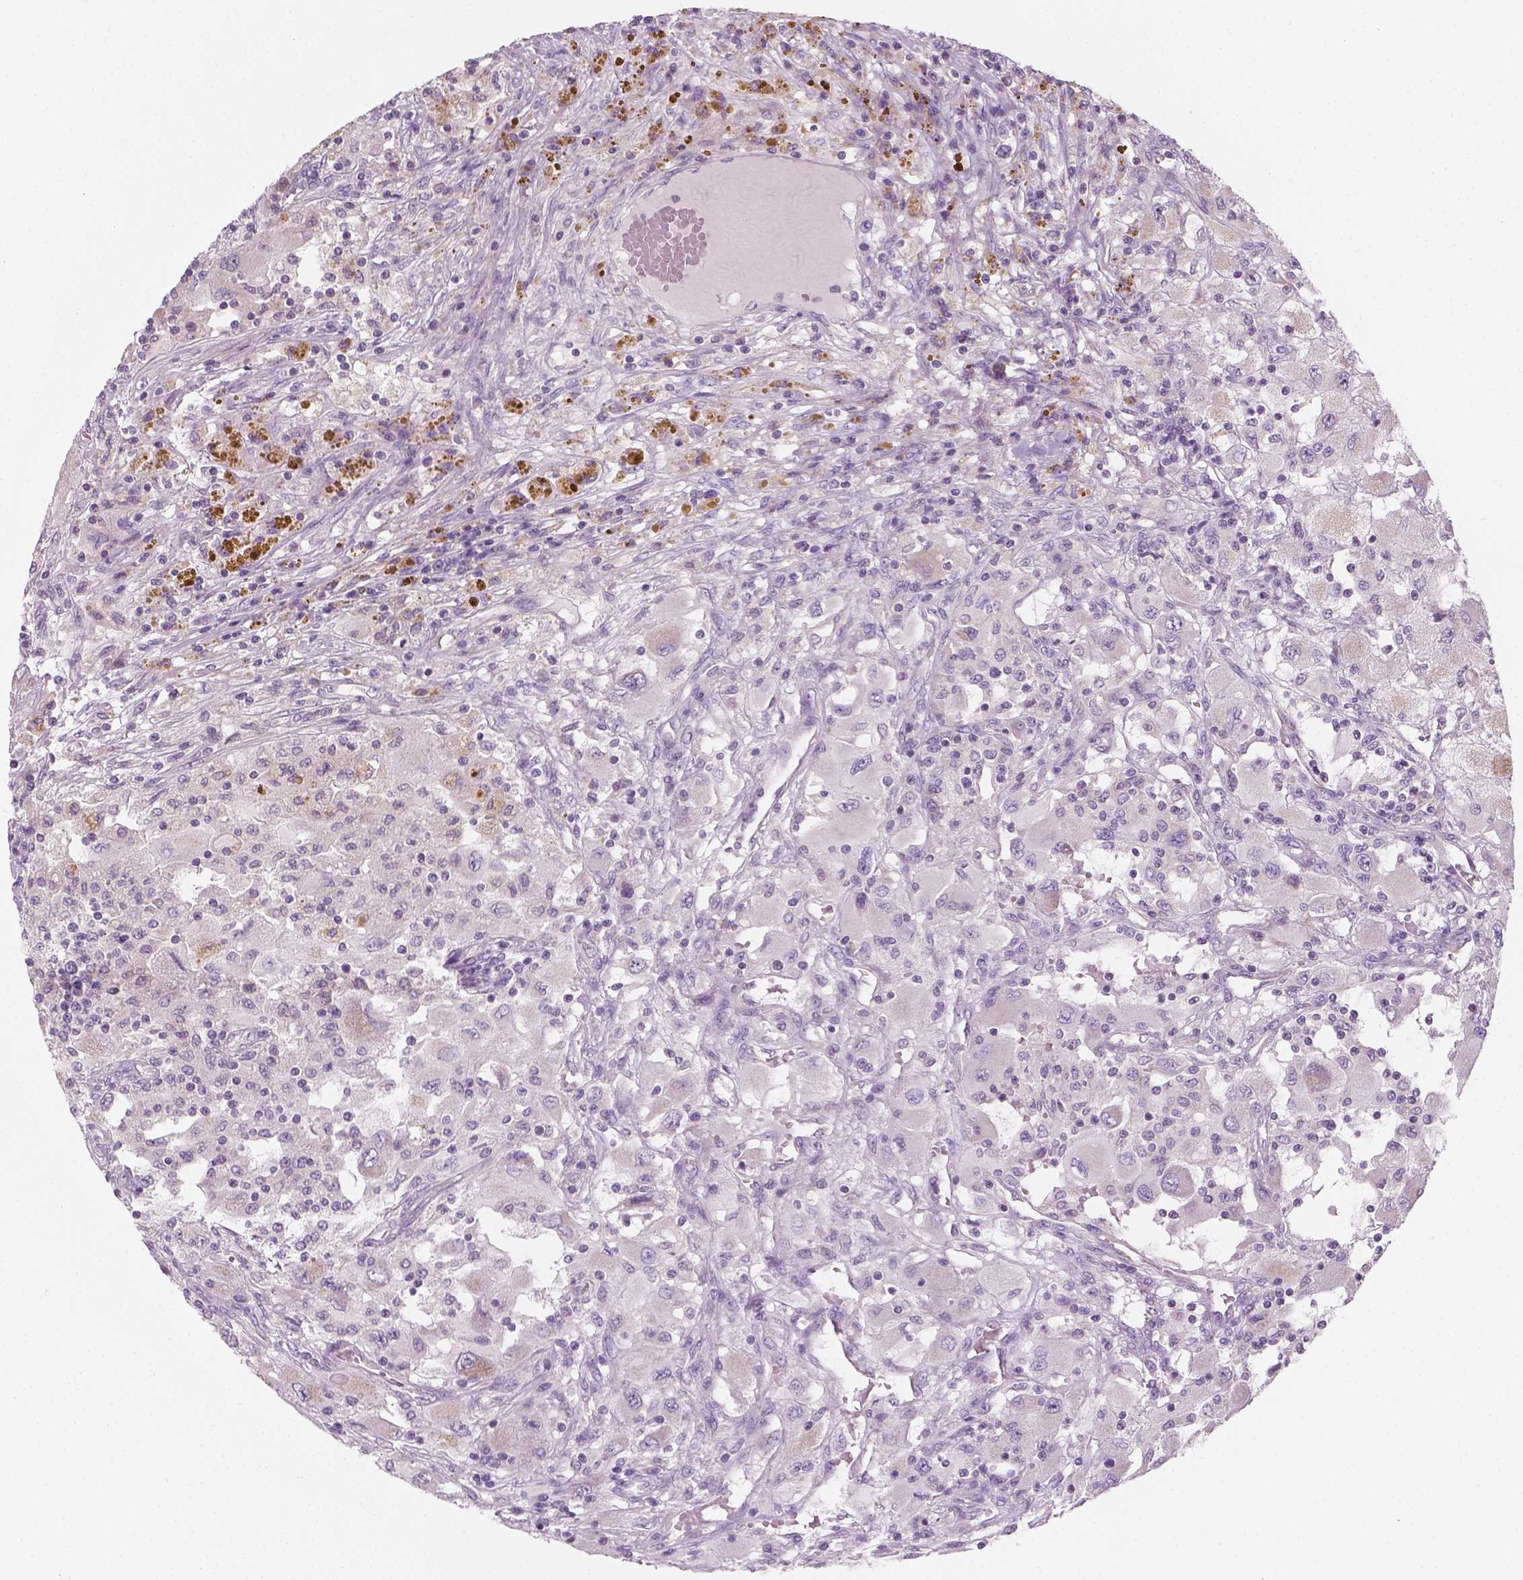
{"staining": {"intensity": "negative", "quantity": "none", "location": "none"}, "tissue": "renal cancer", "cell_type": "Tumor cells", "image_type": "cancer", "snomed": [{"axis": "morphology", "description": "Adenocarcinoma, NOS"}, {"axis": "topography", "description": "Kidney"}], "caption": "An image of renal cancer stained for a protein demonstrates no brown staining in tumor cells. (Stains: DAB (3,3'-diaminobenzidine) IHC with hematoxylin counter stain, Microscopy: brightfield microscopy at high magnification).", "gene": "CFAP126", "patient": {"sex": "female", "age": 67}}